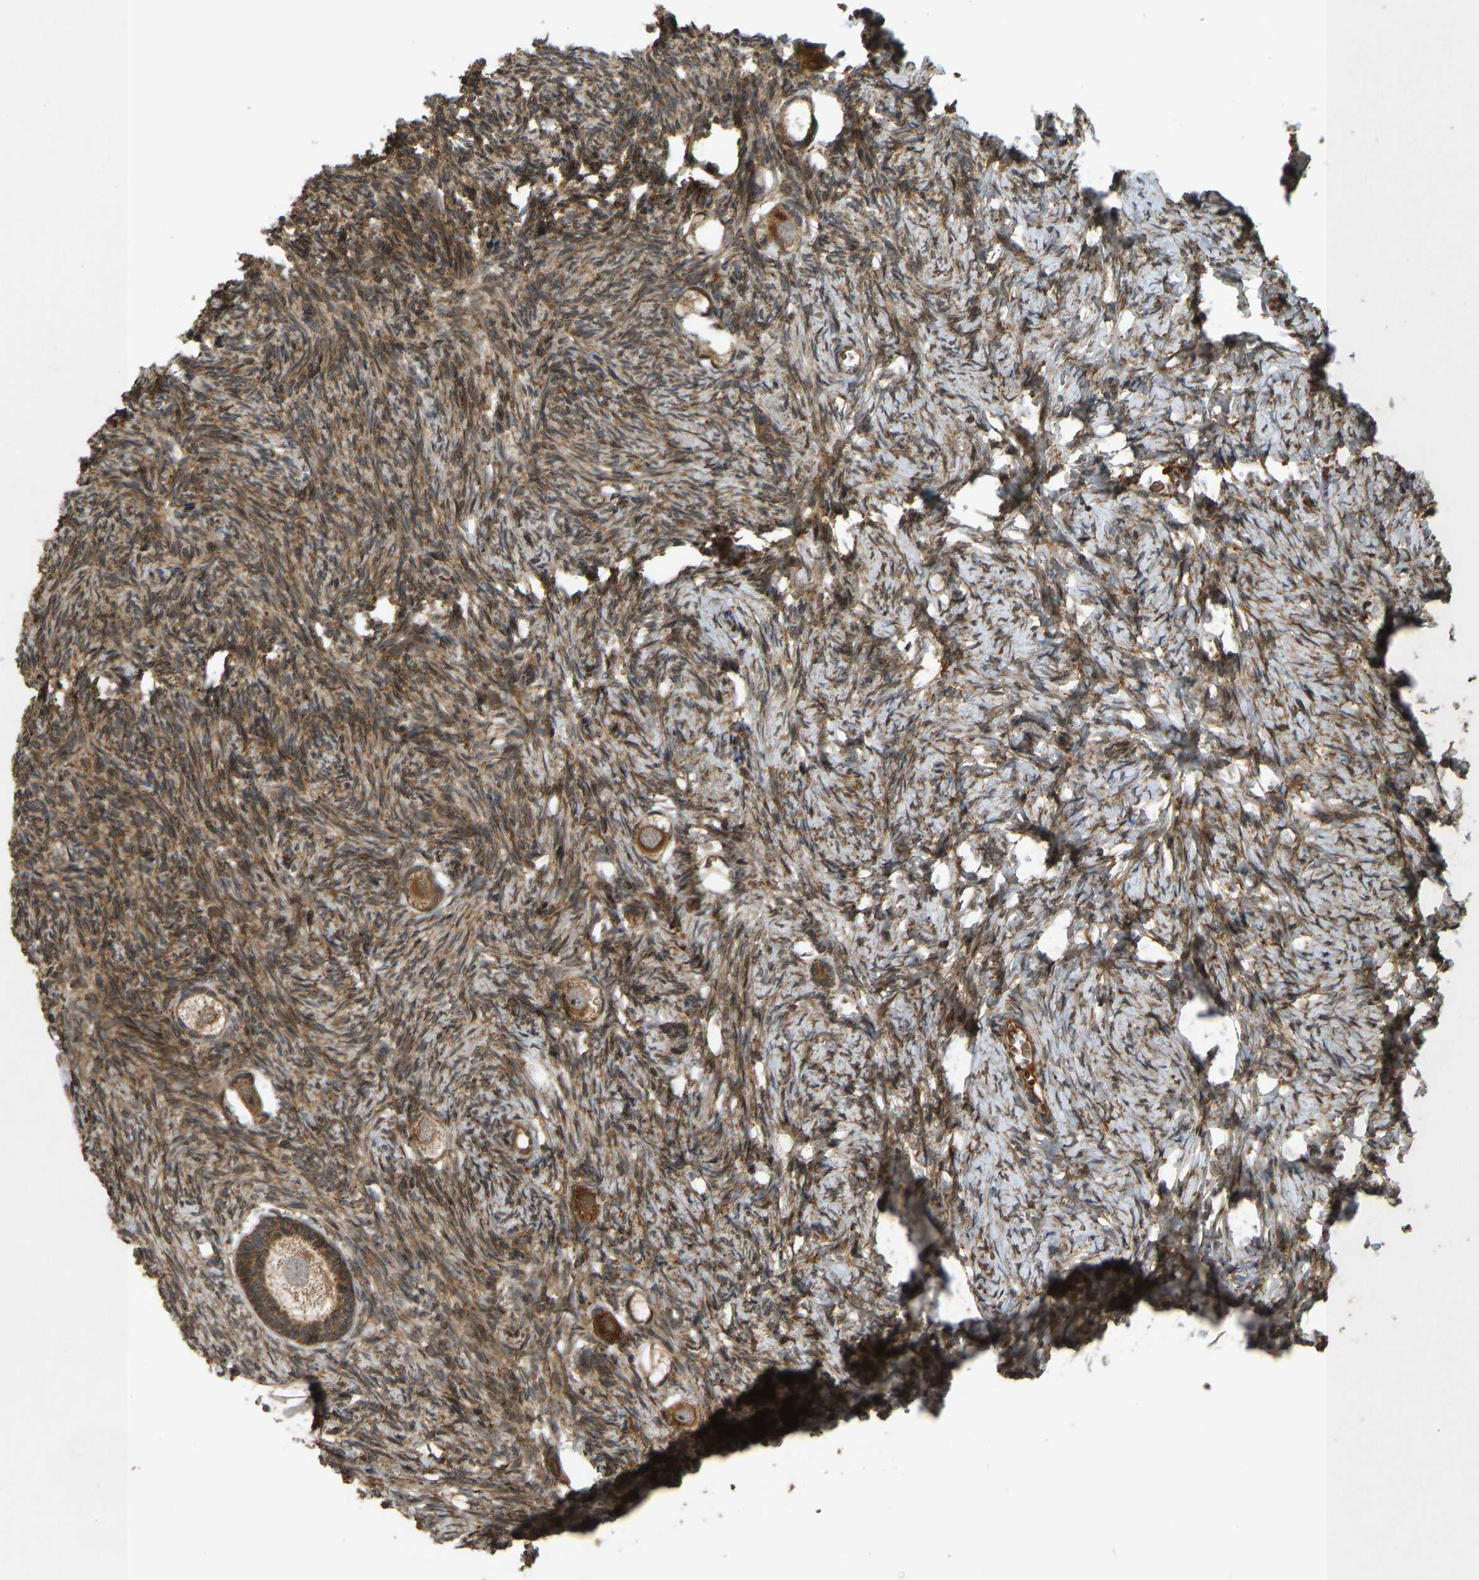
{"staining": {"intensity": "moderate", "quantity": ">75%", "location": "cytoplasmic/membranous"}, "tissue": "ovary", "cell_type": "Follicle cells", "image_type": "normal", "snomed": [{"axis": "morphology", "description": "Normal tissue, NOS"}, {"axis": "topography", "description": "Ovary"}], "caption": "This histopathology image exhibits immunohistochemistry staining of unremarkable human ovary, with medium moderate cytoplasmic/membranous positivity in approximately >75% of follicle cells.", "gene": "RPN2", "patient": {"sex": "female", "age": 27}}